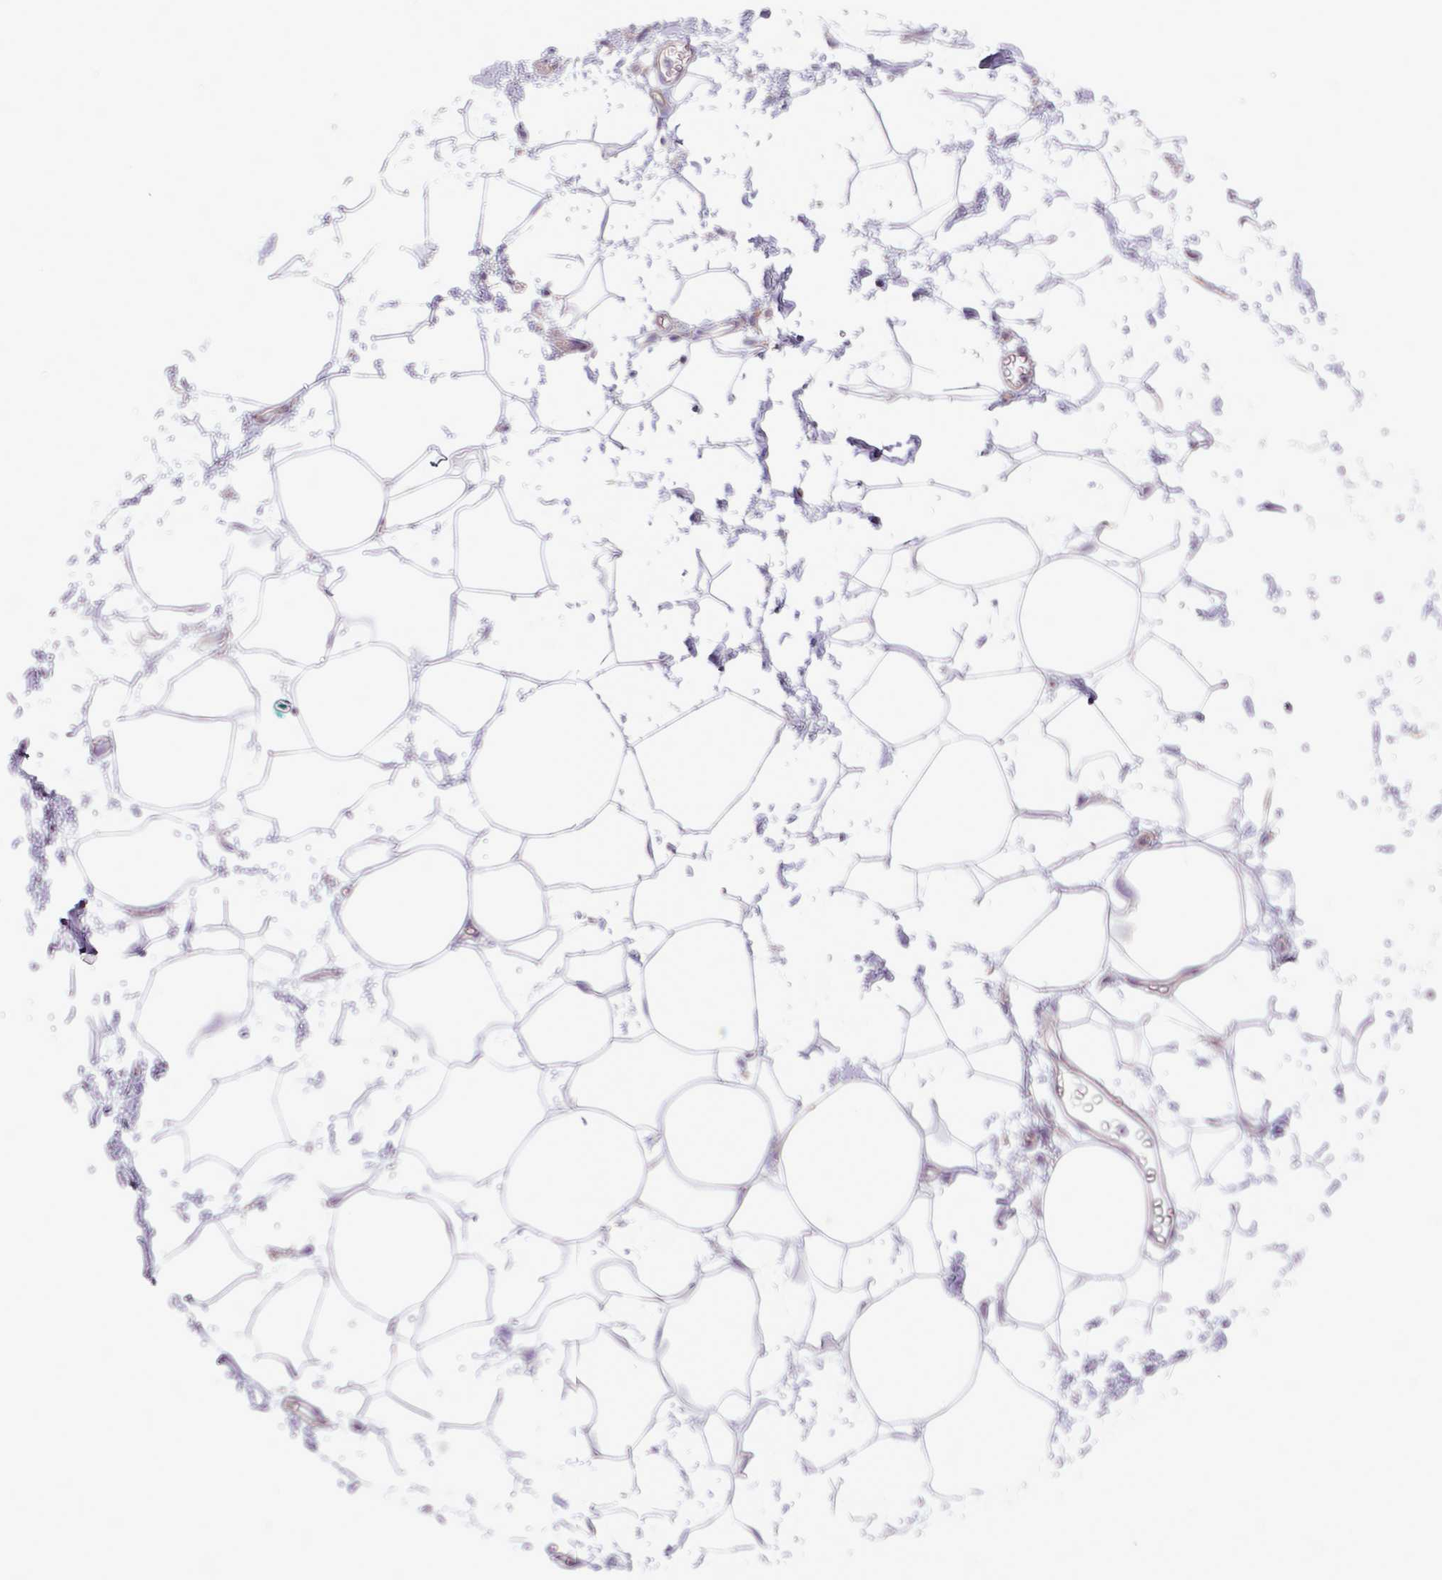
{"staining": {"intensity": "moderate", "quantity": ">75%", "location": "cytoplasmic/membranous"}, "tissue": "adipose tissue", "cell_type": "Adipocytes", "image_type": "normal", "snomed": [{"axis": "morphology", "description": "Normal tissue, NOS"}, {"axis": "topography", "description": "Prostate"}, {"axis": "topography", "description": "Peripheral nerve tissue"}], "caption": "Moderate cytoplasmic/membranous staining for a protein is identified in approximately >75% of adipocytes of normal adipose tissue using IHC.", "gene": "BTN2A2", "patient": {"sex": "male", "age": 55}}